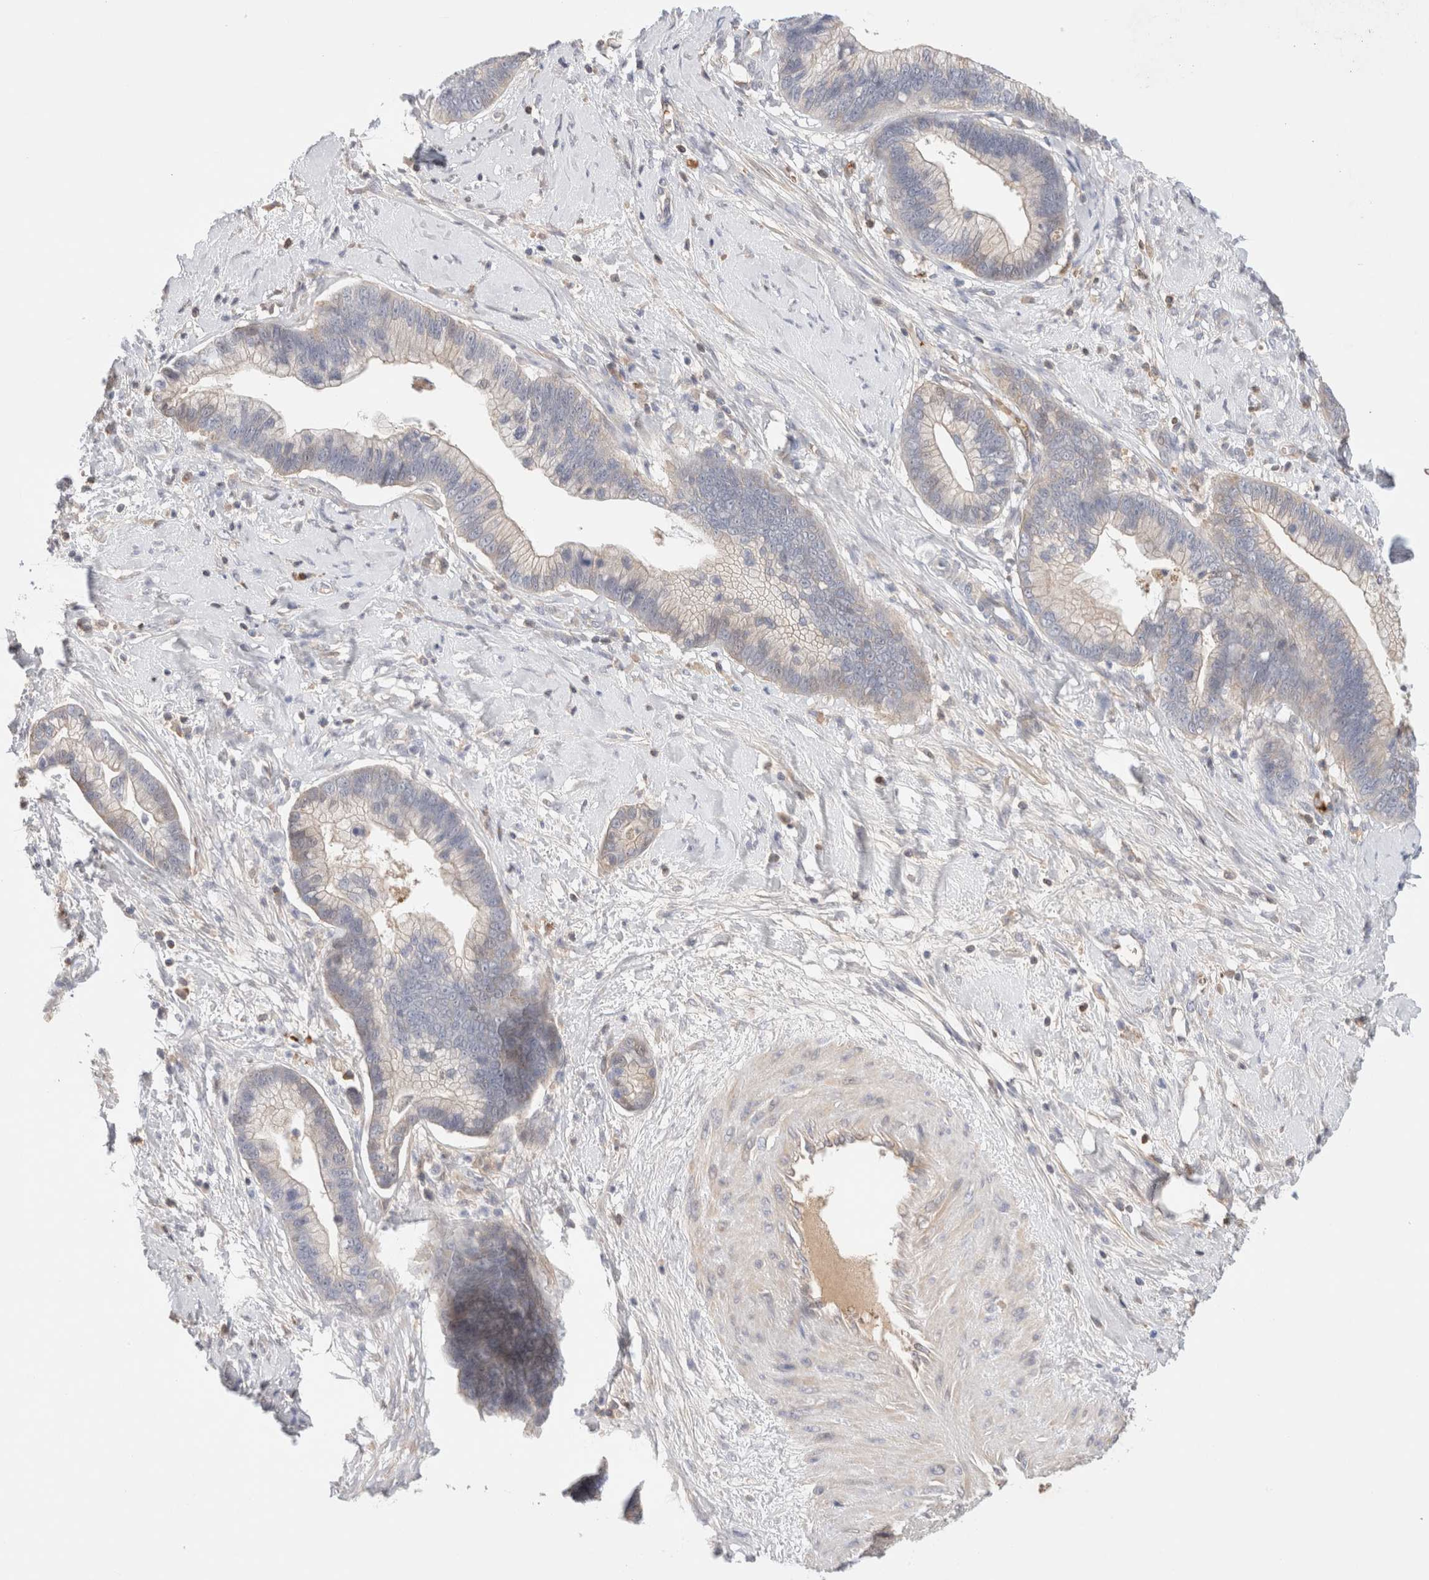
{"staining": {"intensity": "weak", "quantity": "<25%", "location": "cytoplasmic/membranous"}, "tissue": "cervical cancer", "cell_type": "Tumor cells", "image_type": "cancer", "snomed": [{"axis": "morphology", "description": "Adenocarcinoma, NOS"}, {"axis": "topography", "description": "Cervix"}], "caption": "The micrograph reveals no significant positivity in tumor cells of cervical adenocarcinoma. The staining was performed using DAB to visualize the protein expression in brown, while the nuclei were stained in blue with hematoxylin (Magnification: 20x).", "gene": "MST1", "patient": {"sex": "female", "age": 44}}